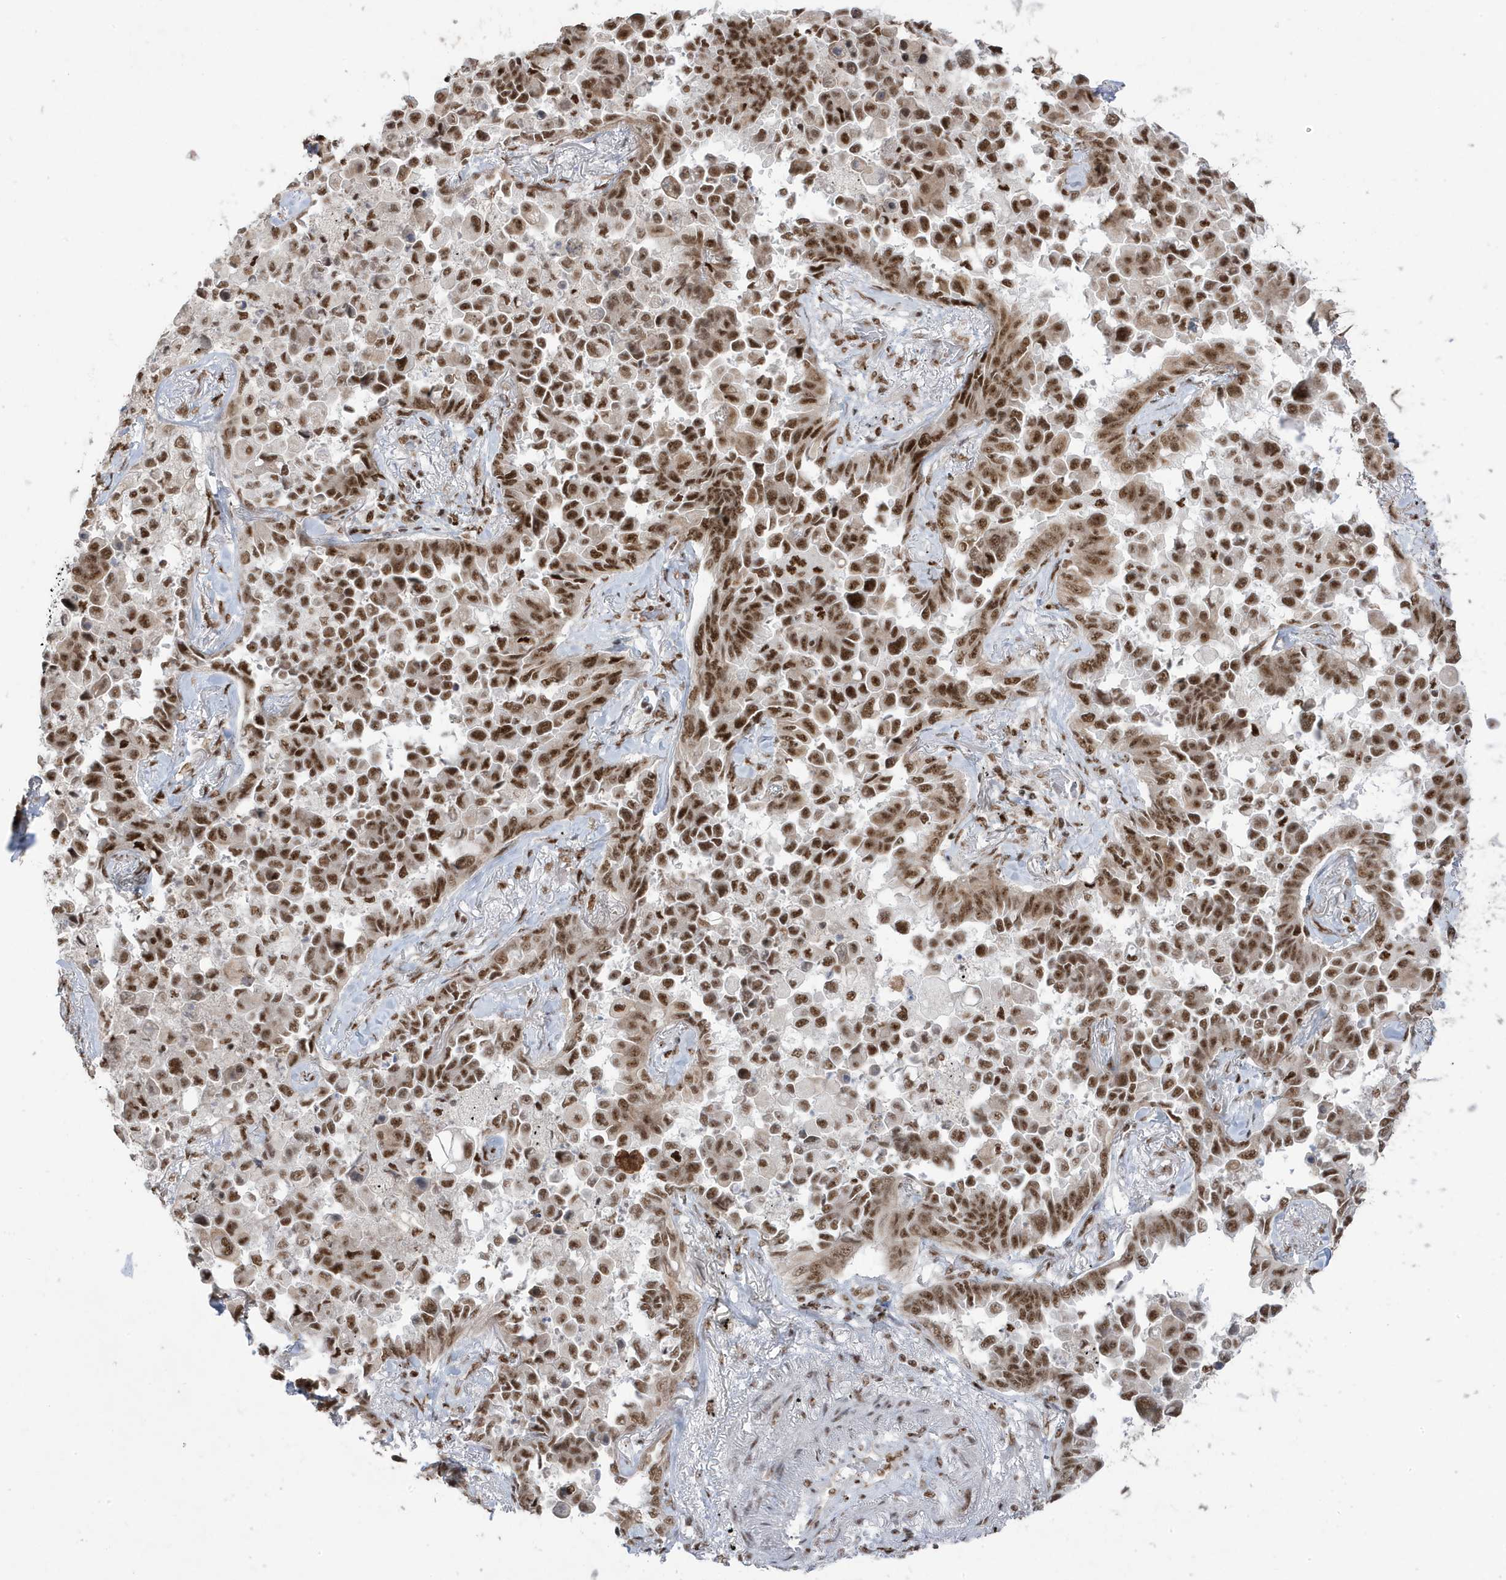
{"staining": {"intensity": "strong", "quantity": ">75%", "location": "nuclear"}, "tissue": "lung cancer", "cell_type": "Tumor cells", "image_type": "cancer", "snomed": [{"axis": "morphology", "description": "Adenocarcinoma, NOS"}, {"axis": "topography", "description": "Lung"}], "caption": "Adenocarcinoma (lung) stained with IHC displays strong nuclear staining in about >75% of tumor cells.", "gene": "MTREX", "patient": {"sex": "female", "age": 67}}